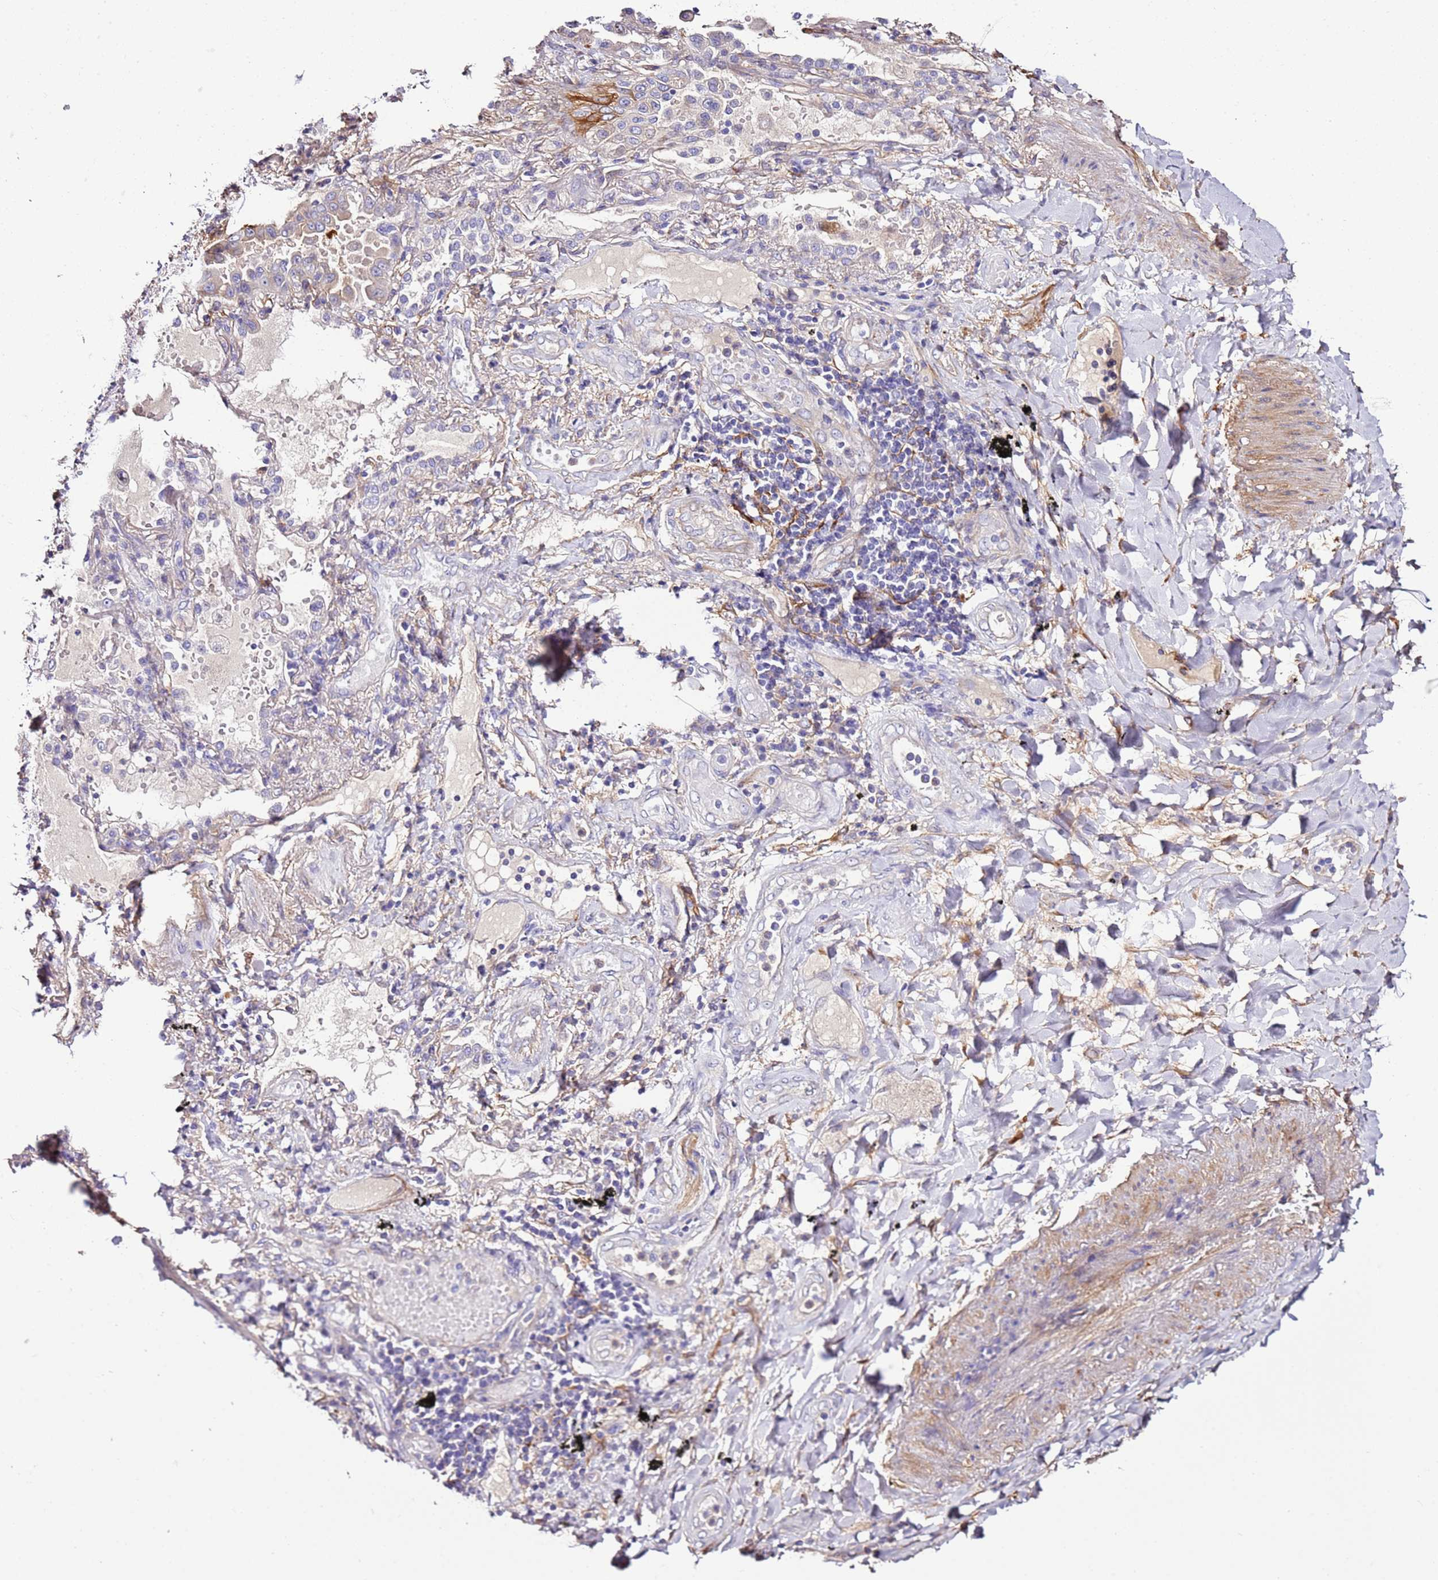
{"staining": {"intensity": "negative", "quantity": "none", "location": "none"}, "tissue": "lung cancer", "cell_type": "Tumor cells", "image_type": "cancer", "snomed": [{"axis": "morphology", "description": "Squamous cell carcinoma, NOS"}, {"axis": "topography", "description": "Lung"}], "caption": "IHC image of human squamous cell carcinoma (lung) stained for a protein (brown), which exhibits no expression in tumor cells.", "gene": "FAM174C", "patient": {"sex": "male", "age": 74}}